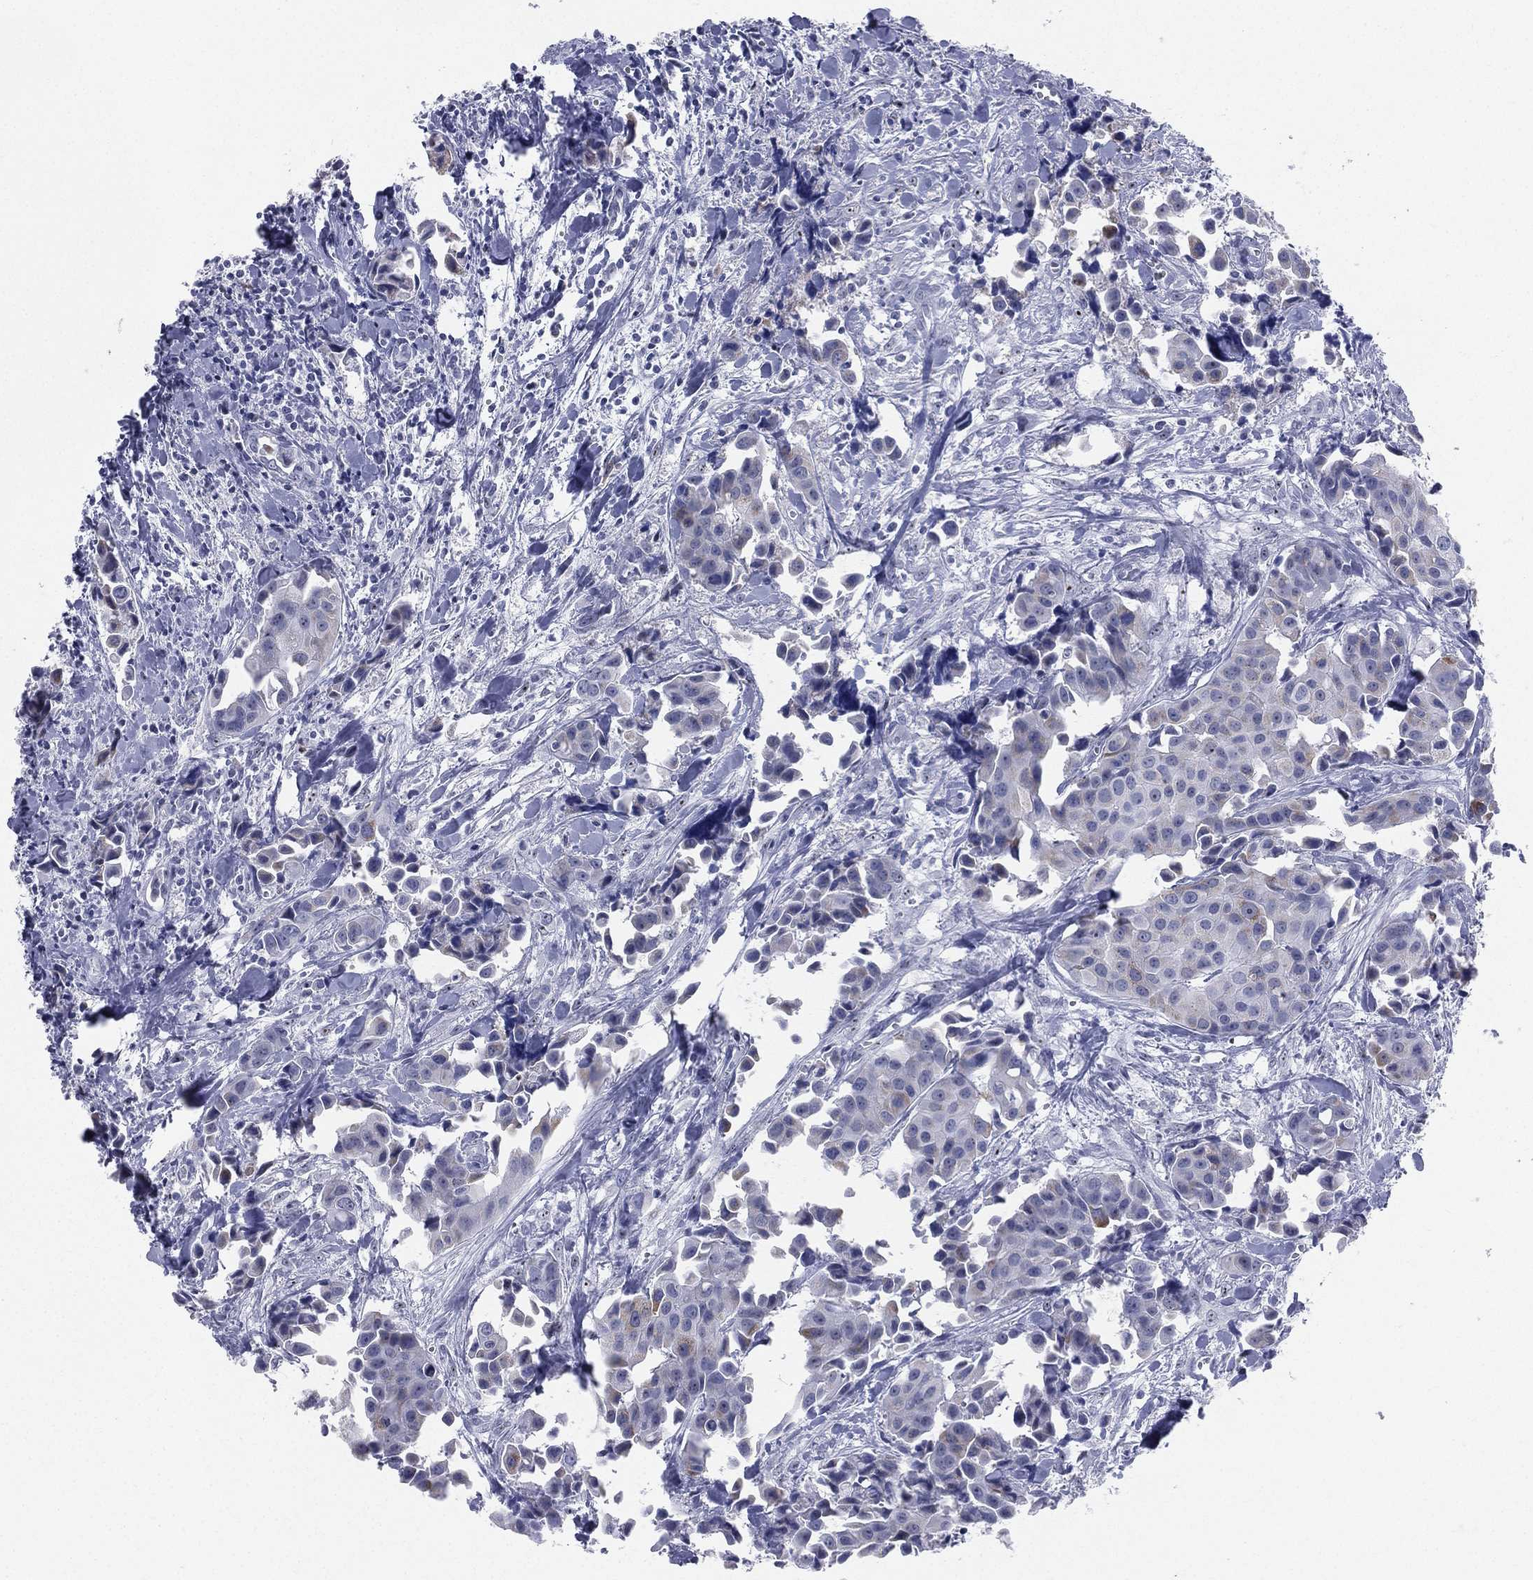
{"staining": {"intensity": "negative", "quantity": "none", "location": "none"}, "tissue": "head and neck cancer", "cell_type": "Tumor cells", "image_type": "cancer", "snomed": [{"axis": "morphology", "description": "Adenocarcinoma, NOS"}, {"axis": "topography", "description": "Head-Neck"}], "caption": "High magnification brightfield microscopy of head and neck cancer stained with DAB (brown) and counterstained with hematoxylin (blue): tumor cells show no significant expression.", "gene": "CD22", "patient": {"sex": "male", "age": 76}}